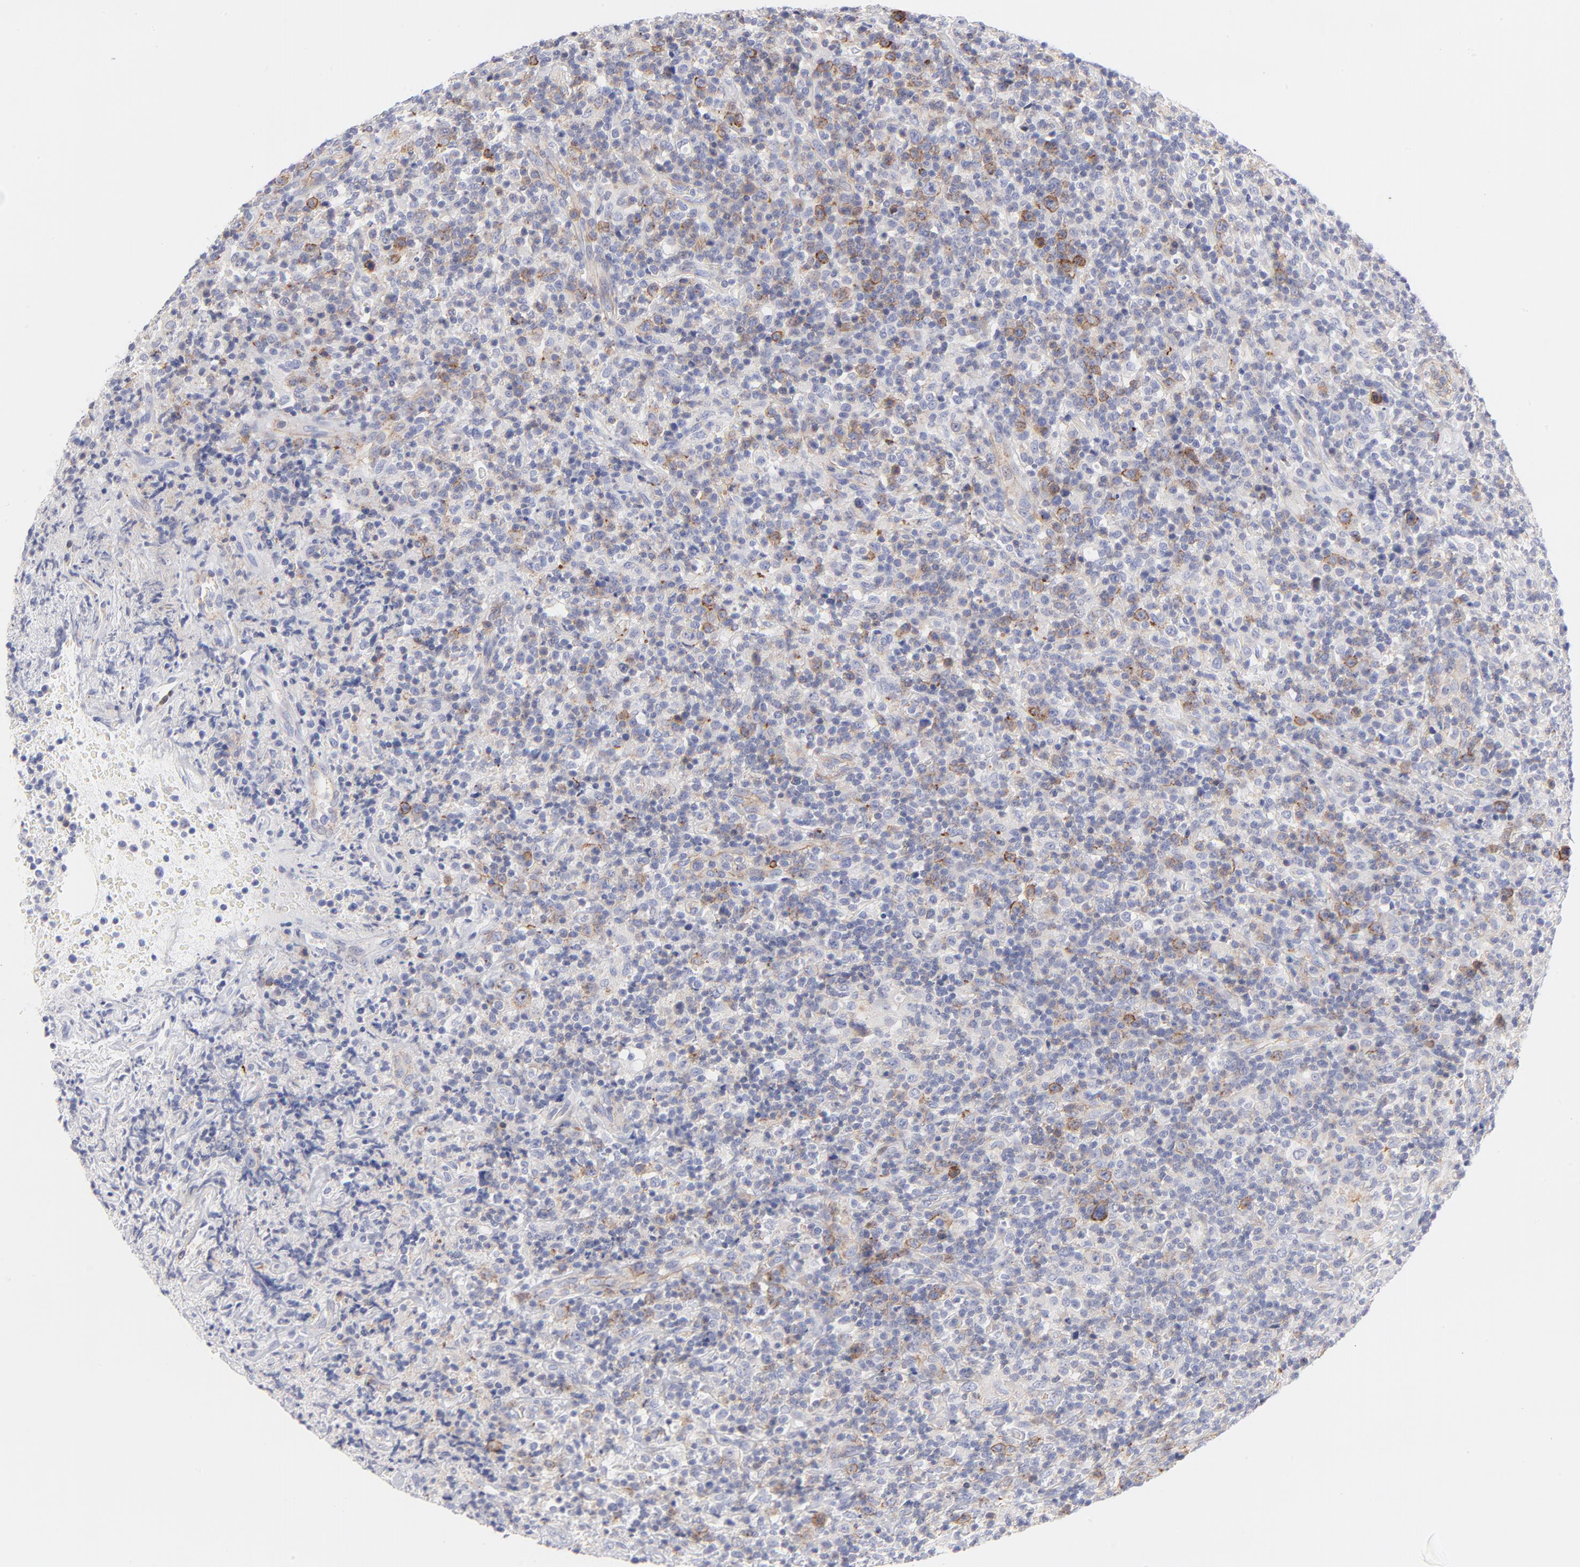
{"staining": {"intensity": "moderate", "quantity": "<25%", "location": "cytoplasmic/membranous"}, "tissue": "lymphoma", "cell_type": "Tumor cells", "image_type": "cancer", "snomed": [{"axis": "morphology", "description": "Hodgkin's disease, NOS"}, {"axis": "topography", "description": "Lymph node"}], "caption": "Immunohistochemistry staining of Hodgkin's disease, which shows low levels of moderate cytoplasmic/membranous staining in approximately <25% of tumor cells indicating moderate cytoplasmic/membranous protein expression. The staining was performed using DAB (3,3'-diaminobenzidine) (brown) for protein detection and nuclei were counterstained in hematoxylin (blue).", "gene": "ACTA2", "patient": {"sex": "male", "age": 65}}